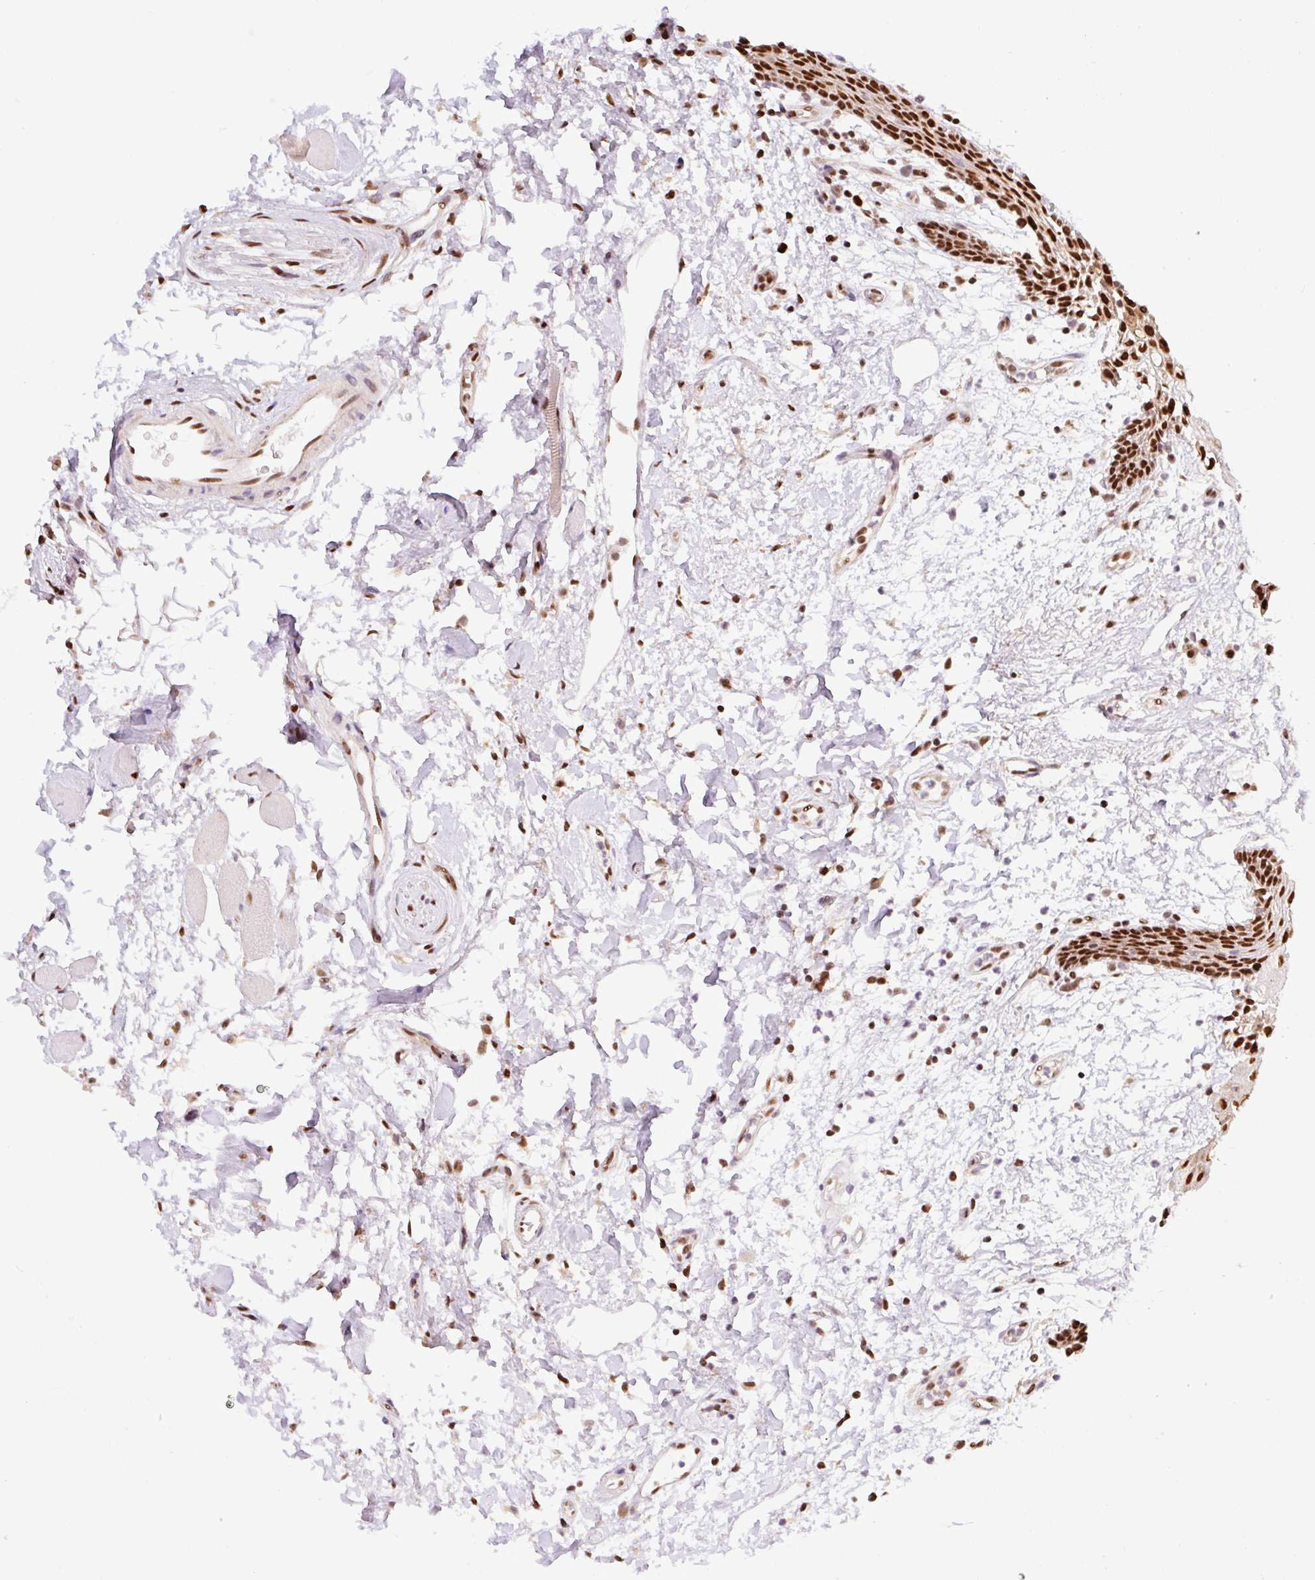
{"staining": {"intensity": "strong", "quantity": ">75%", "location": "nuclear"}, "tissue": "oral mucosa", "cell_type": "Squamous epithelial cells", "image_type": "normal", "snomed": [{"axis": "morphology", "description": "Normal tissue, NOS"}, {"axis": "topography", "description": "Oral tissue"}], "caption": "Immunohistochemical staining of normal human oral mucosa exhibits >75% levels of strong nuclear protein staining in approximately >75% of squamous epithelial cells. The protein is shown in brown color, while the nuclei are stained blue.", "gene": "GPR139", "patient": {"sex": "female", "age": 59}}